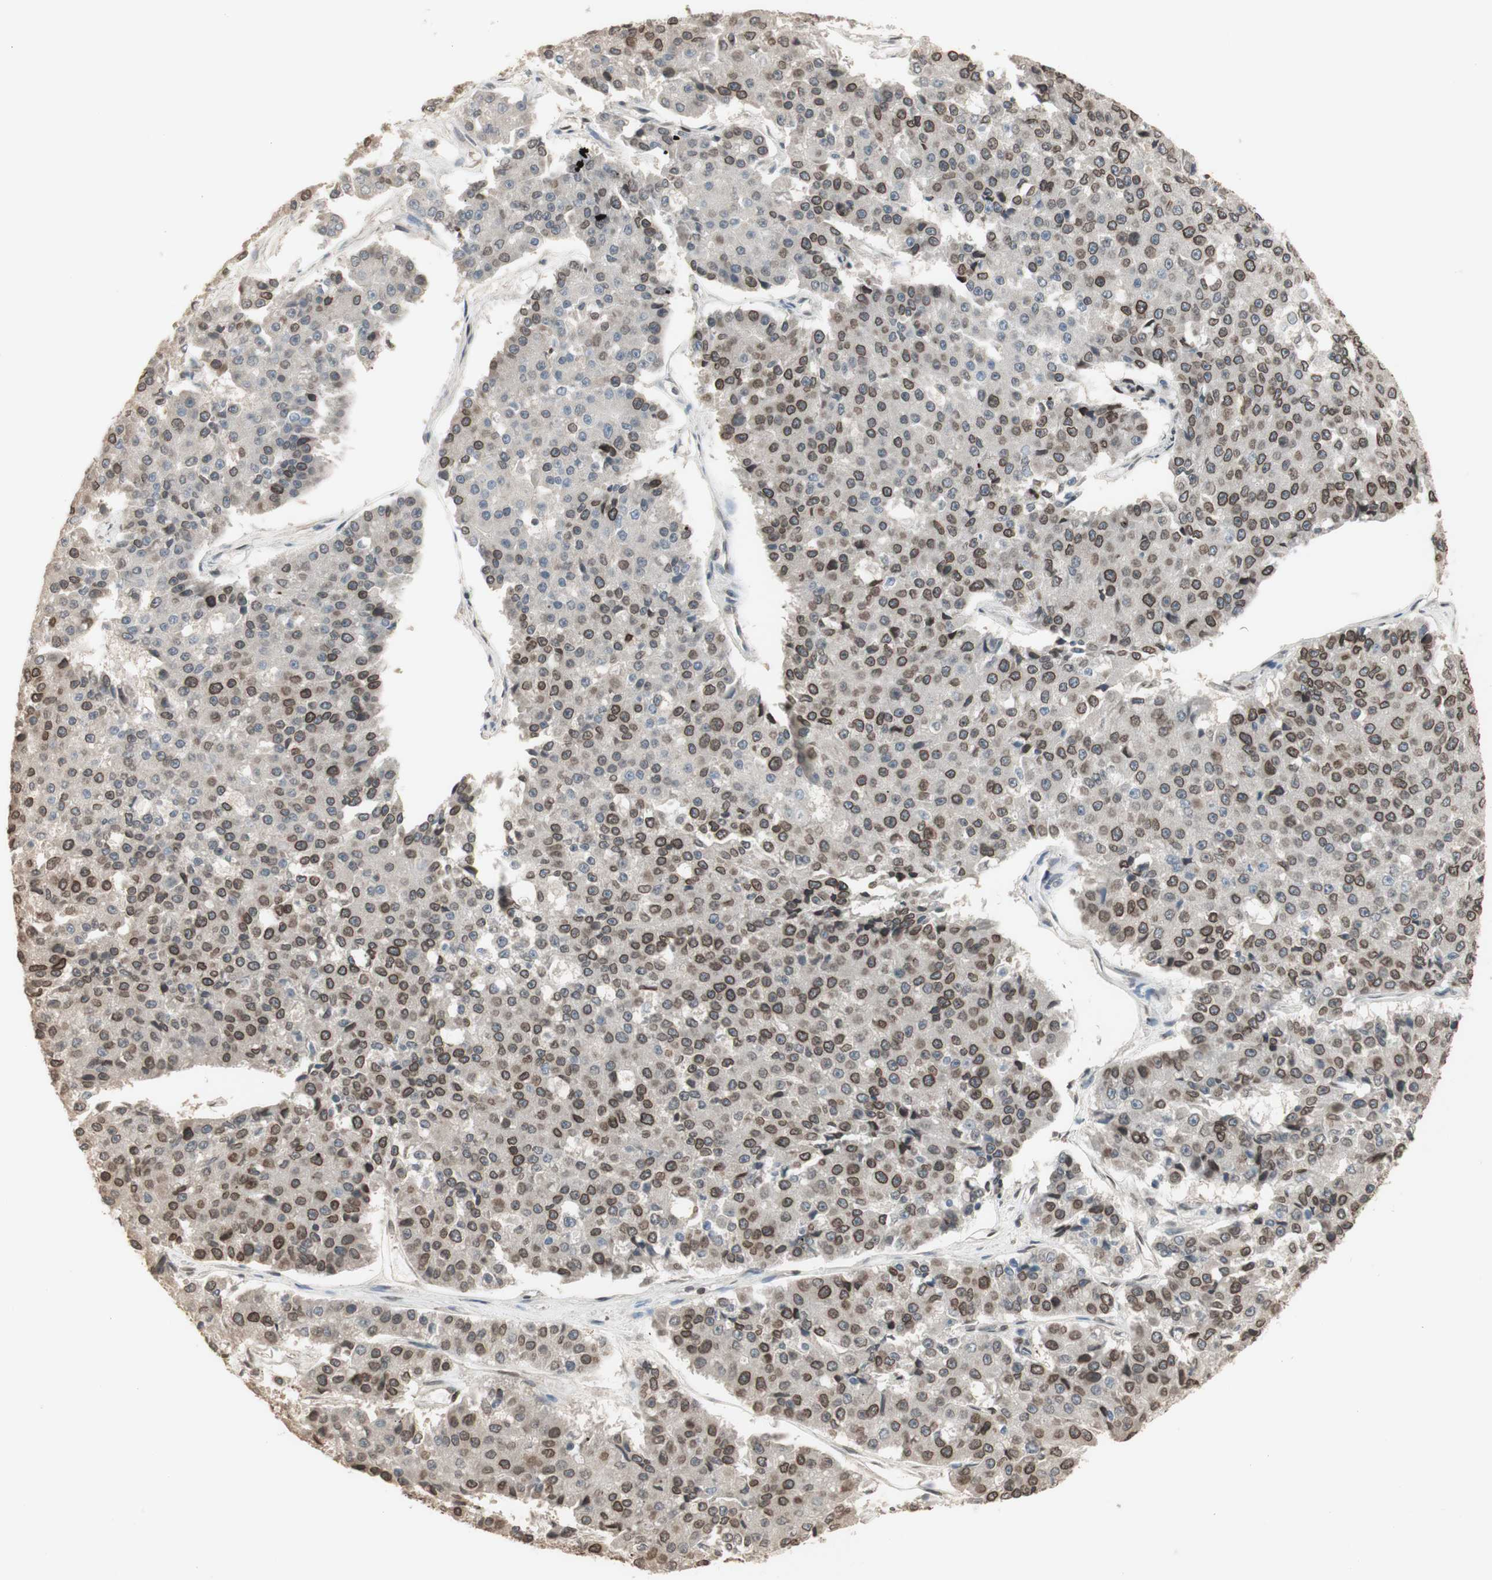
{"staining": {"intensity": "moderate", "quantity": "25%-75%", "location": "cytoplasmic/membranous,nuclear"}, "tissue": "pancreatic cancer", "cell_type": "Tumor cells", "image_type": "cancer", "snomed": [{"axis": "morphology", "description": "Adenocarcinoma, NOS"}, {"axis": "topography", "description": "Pancreas"}], "caption": "Adenocarcinoma (pancreatic) stained with a protein marker reveals moderate staining in tumor cells.", "gene": "TMPO", "patient": {"sex": "male", "age": 50}}